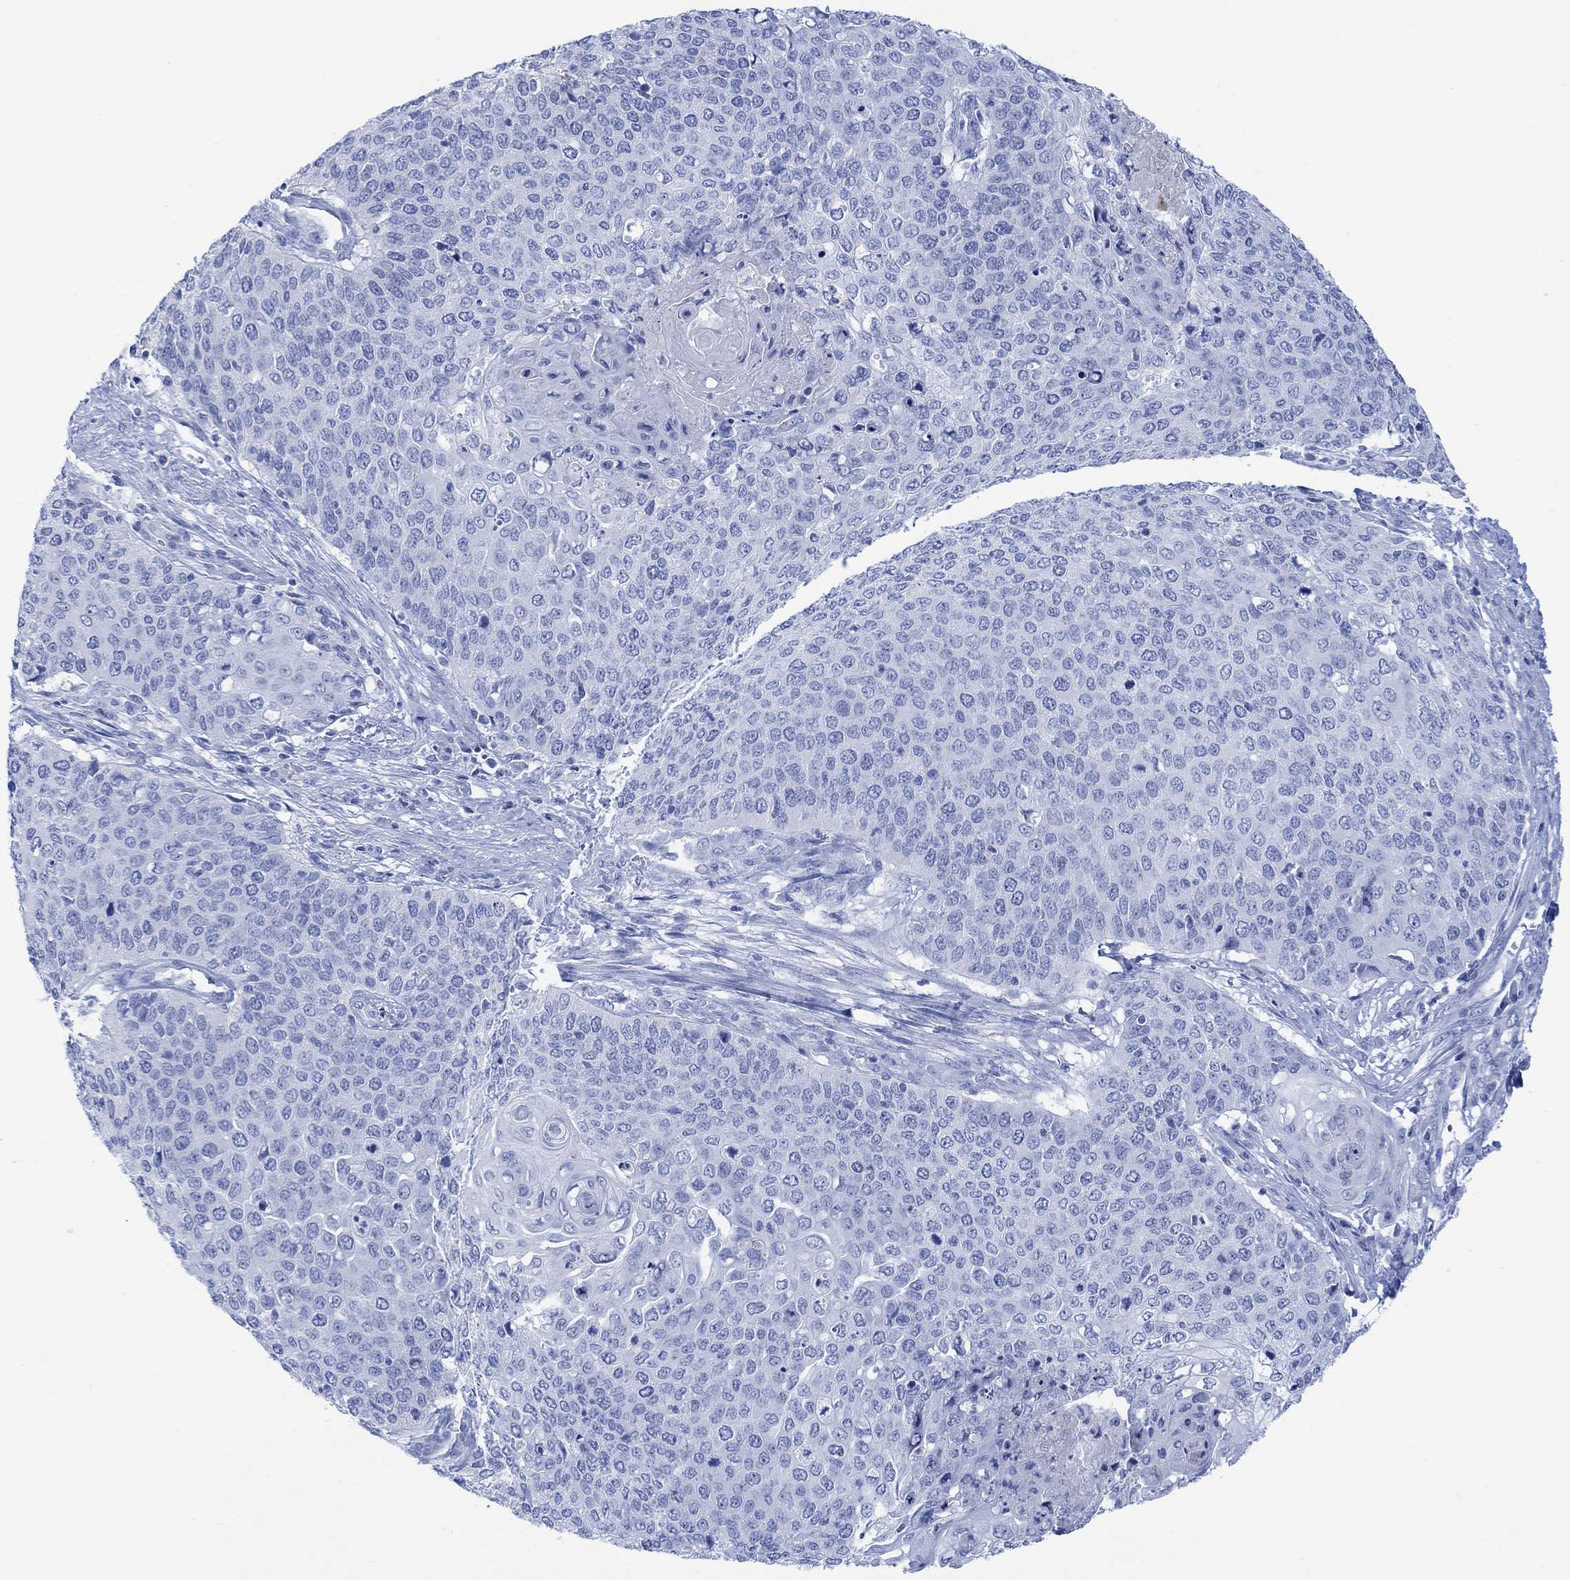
{"staining": {"intensity": "negative", "quantity": "none", "location": "none"}, "tissue": "cervical cancer", "cell_type": "Tumor cells", "image_type": "cancer", "snomed": [{"axis": "morphology", "description": "Squamous cell carcinoma, NOS"}, {"axis": "topography", "description": "Cervix"}], "caption": "Photomicrograph shows no significant protein expression in tumor cells of cervical squamous cell carcinoma. (DAB (3,3'-diaminobenzidine) immunohistochemistry (IHC) visualized using brightfield microscopy, high magnification).", "gene": "CALCA", "patient": {"sex": "female", "age": 39}}